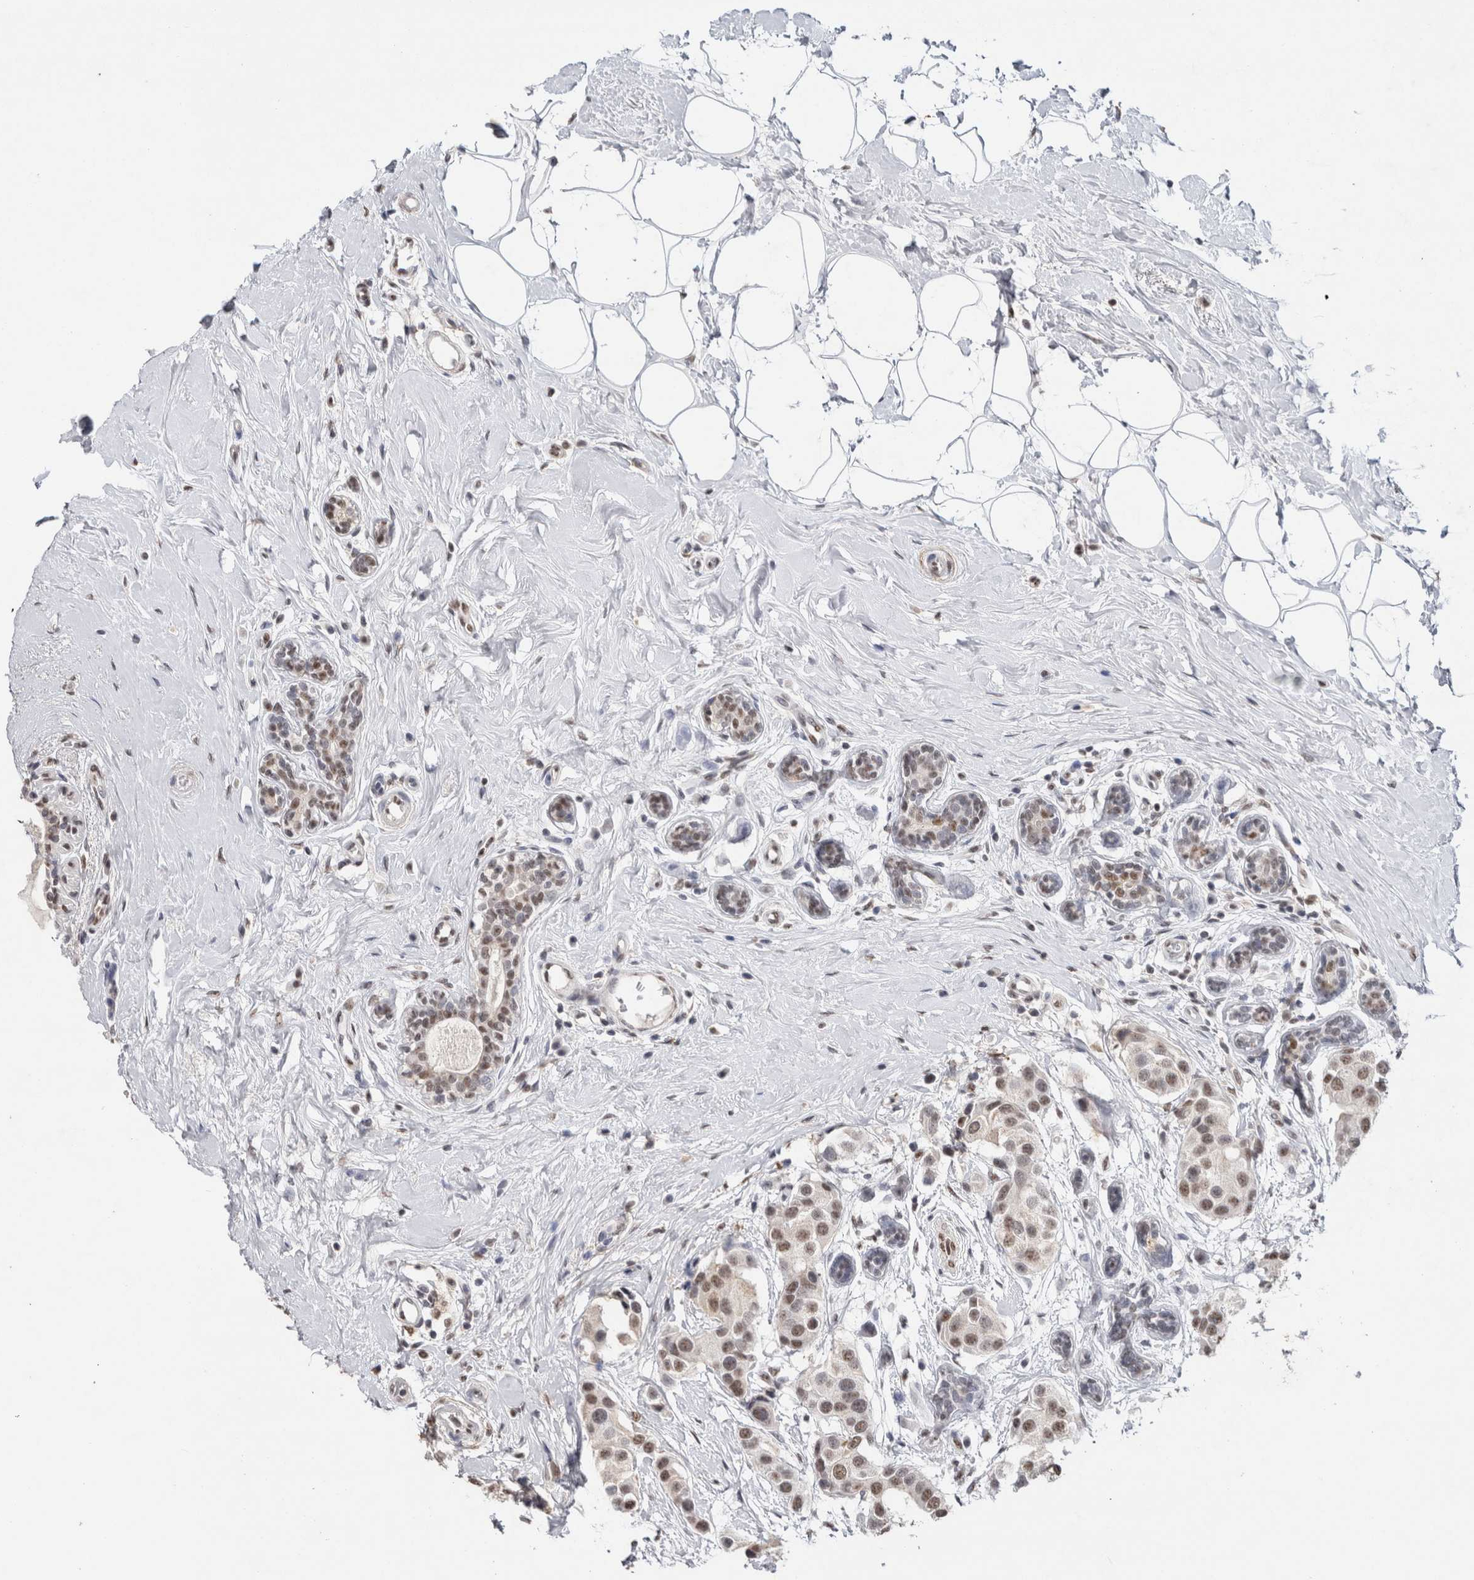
{"staining": {"intensity": "weak", "quantity": ">75%", "location": "nuclear"}, "tissue": "breast cancer", "cell_type": "Tumor cells", "image_type": "cancer", "snomed": [{"axis": "morphology", "description": "Normal tissue, NOS"}, {"axis": "morphology", "description": "Duct carcinoma"}, {"axis": "topography", "description": "Breast"}], "caption": "Approximately >75% of tumor cells in human breast cancer (intraductal carcinoma) reveal weak nuclear protein expression as visualized by brown immunohistochemical staining.", "gene": "RPS6KA2", "patient": {"sex": "female", "age": 39}}